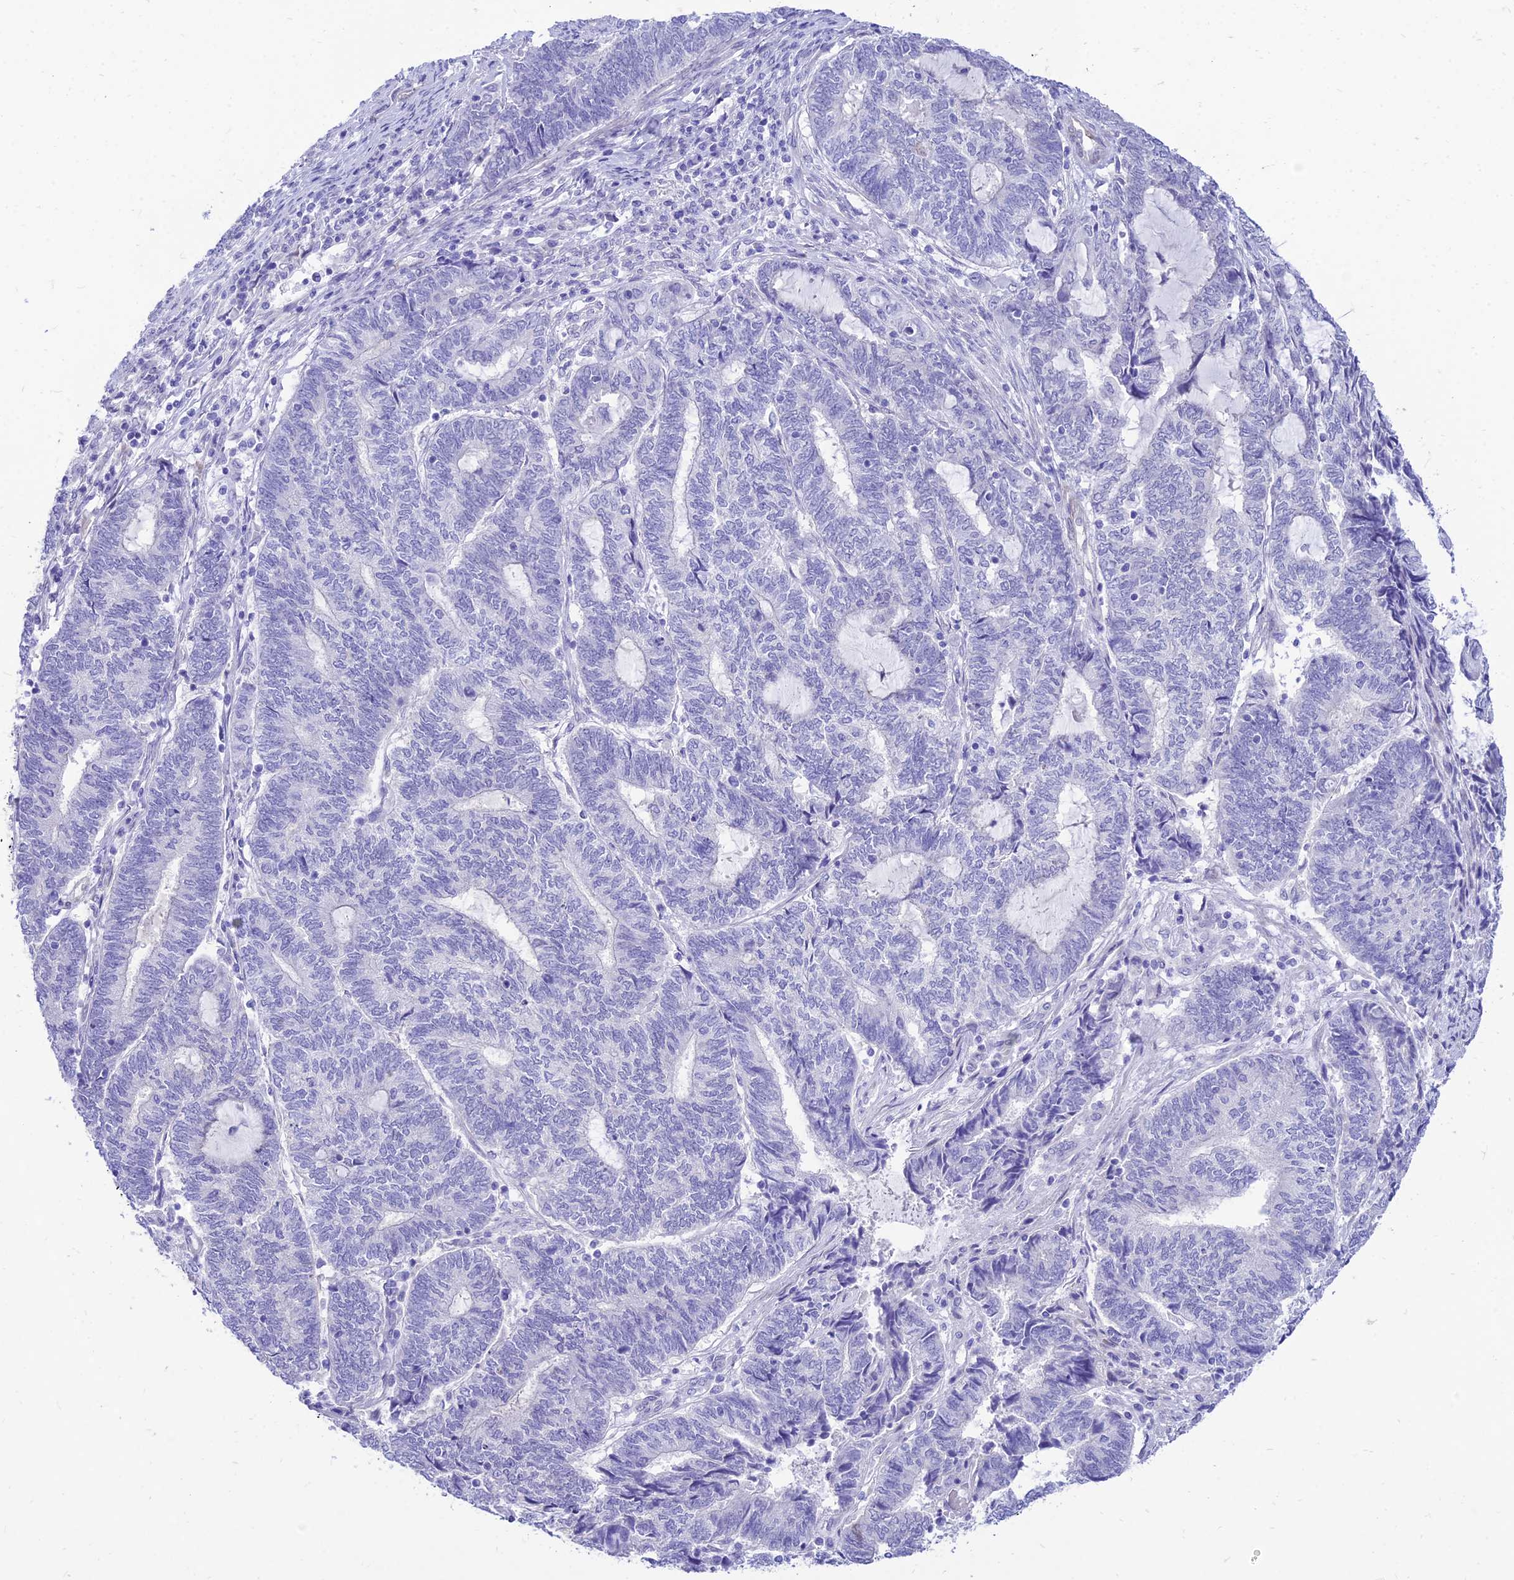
{"staining": {"intensity": "negative", "quantity": "none", "location": "none"}, "tissue": "endometrial cancer", "cell_type": "Tumor cells", "image_type": "cancer", "snomed": [{"axis": "morphology", "description": "Adenocarcinoma, NOS"}, {"axis": "topography", "description": "Uterus"}, {"axis": "topography", "description": "Endometrium"}], "caption": "Immunohistochemistry micrograph of adenocarcinoma (endometrial) stained for a protein (brown), which reveals no expression in tumor cells. (DAB IHC, high magnification).", "gene": "TAC3", "patient": {"sex": "female", "age": 70}}